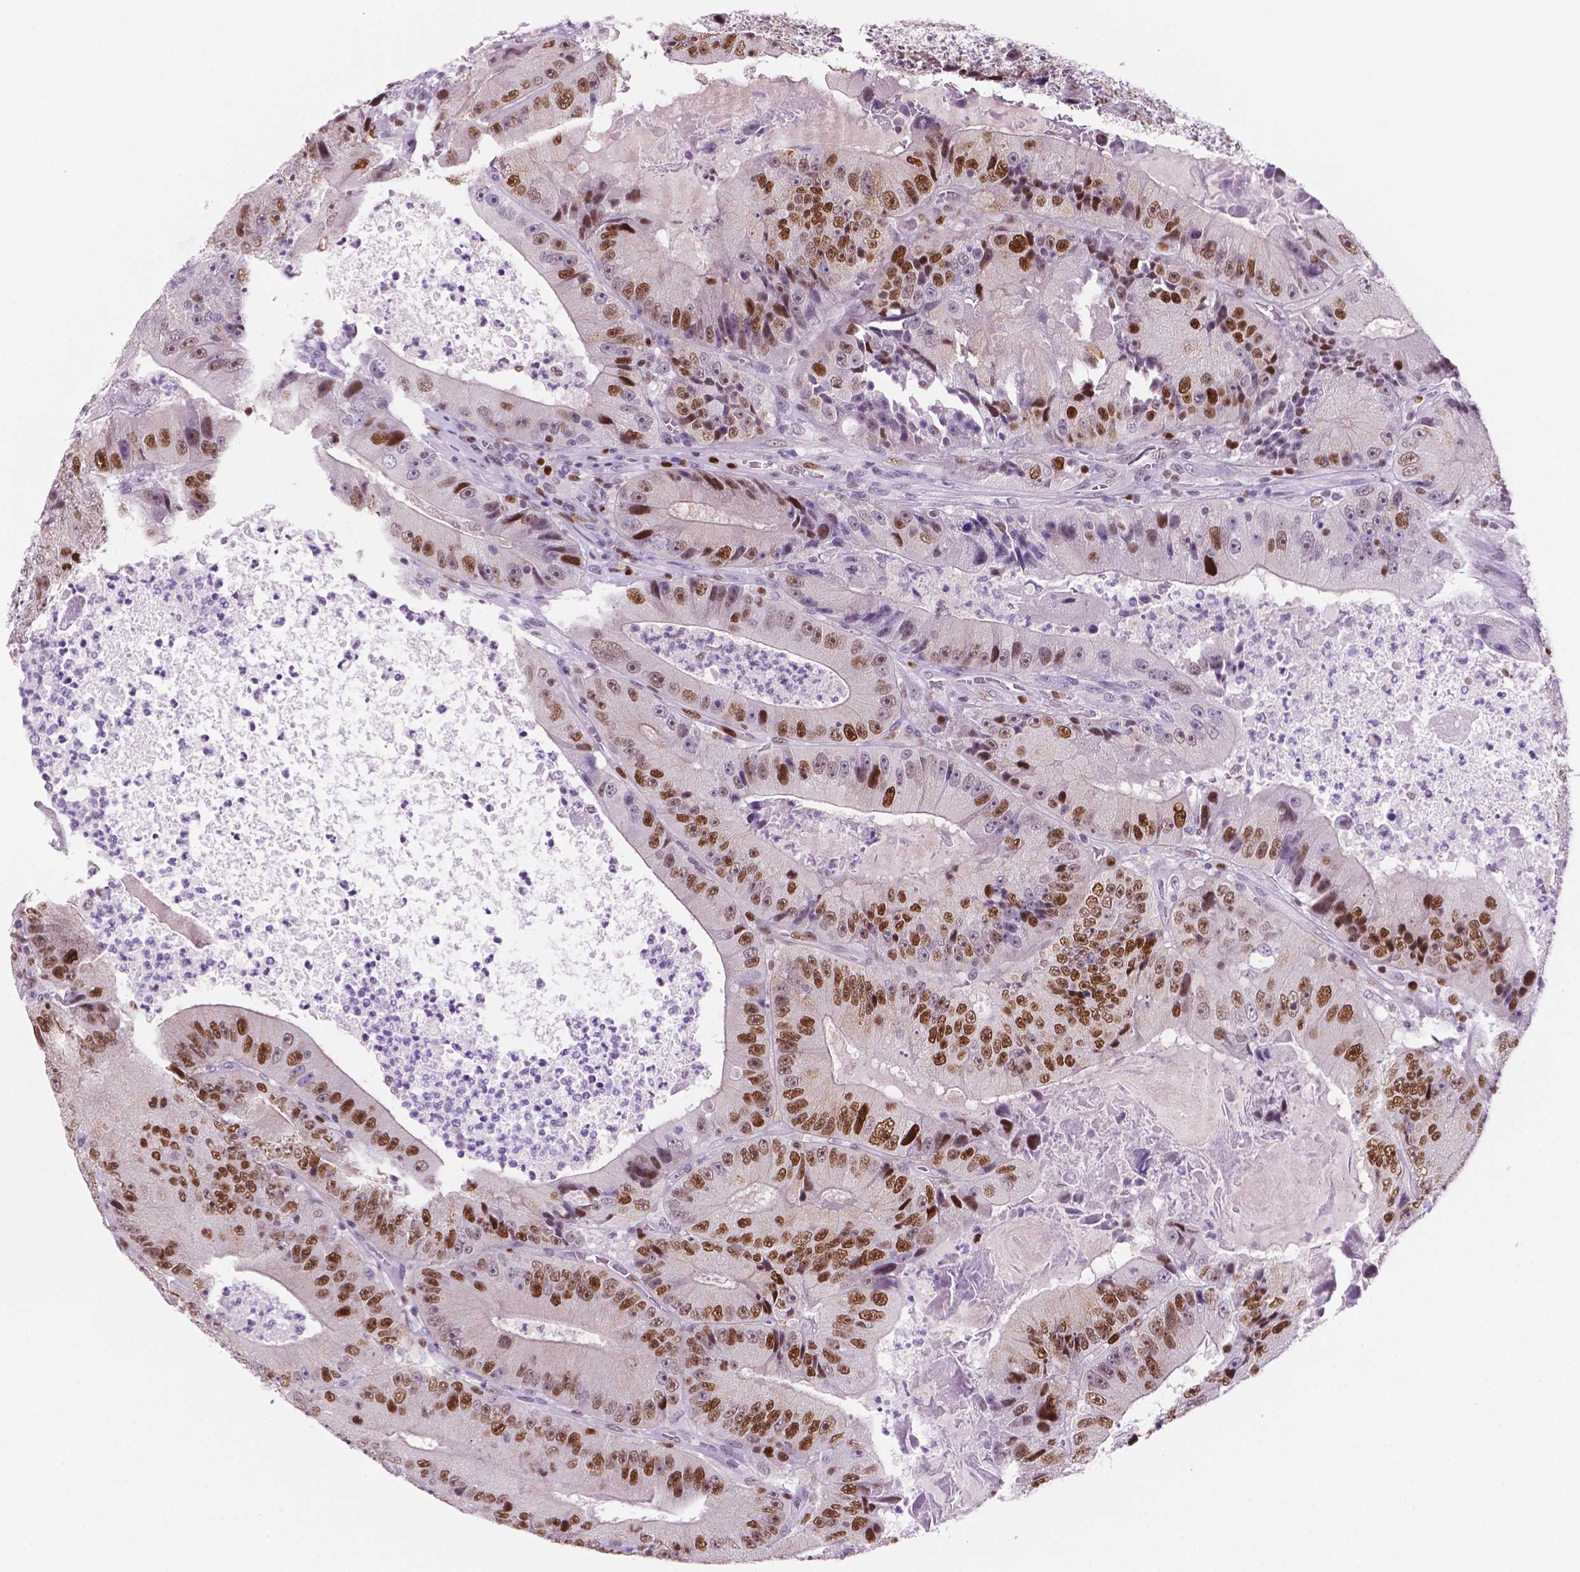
{"staining": {"intensity": "moderate", "quantity": ">75%", "location": "nuclear"}, "tissue": "colorectal cancer", "cell_type": "Tumor cells", "image_type": "cancer", "snomed": [{"axis": "morphology", "description": "Adenocarcinoma, NOS"}, {"axis": "topography", "description": "Colon"}], "caption": "Adenocarcinoma (colorectal) tissue shows moderate nuclear expression in about >75% of tumor cells (DAB IHC with brightfield microscopy, high magnification).", "gene": "NCAPH2", "patient": {"sex": "female", "age": 86}}